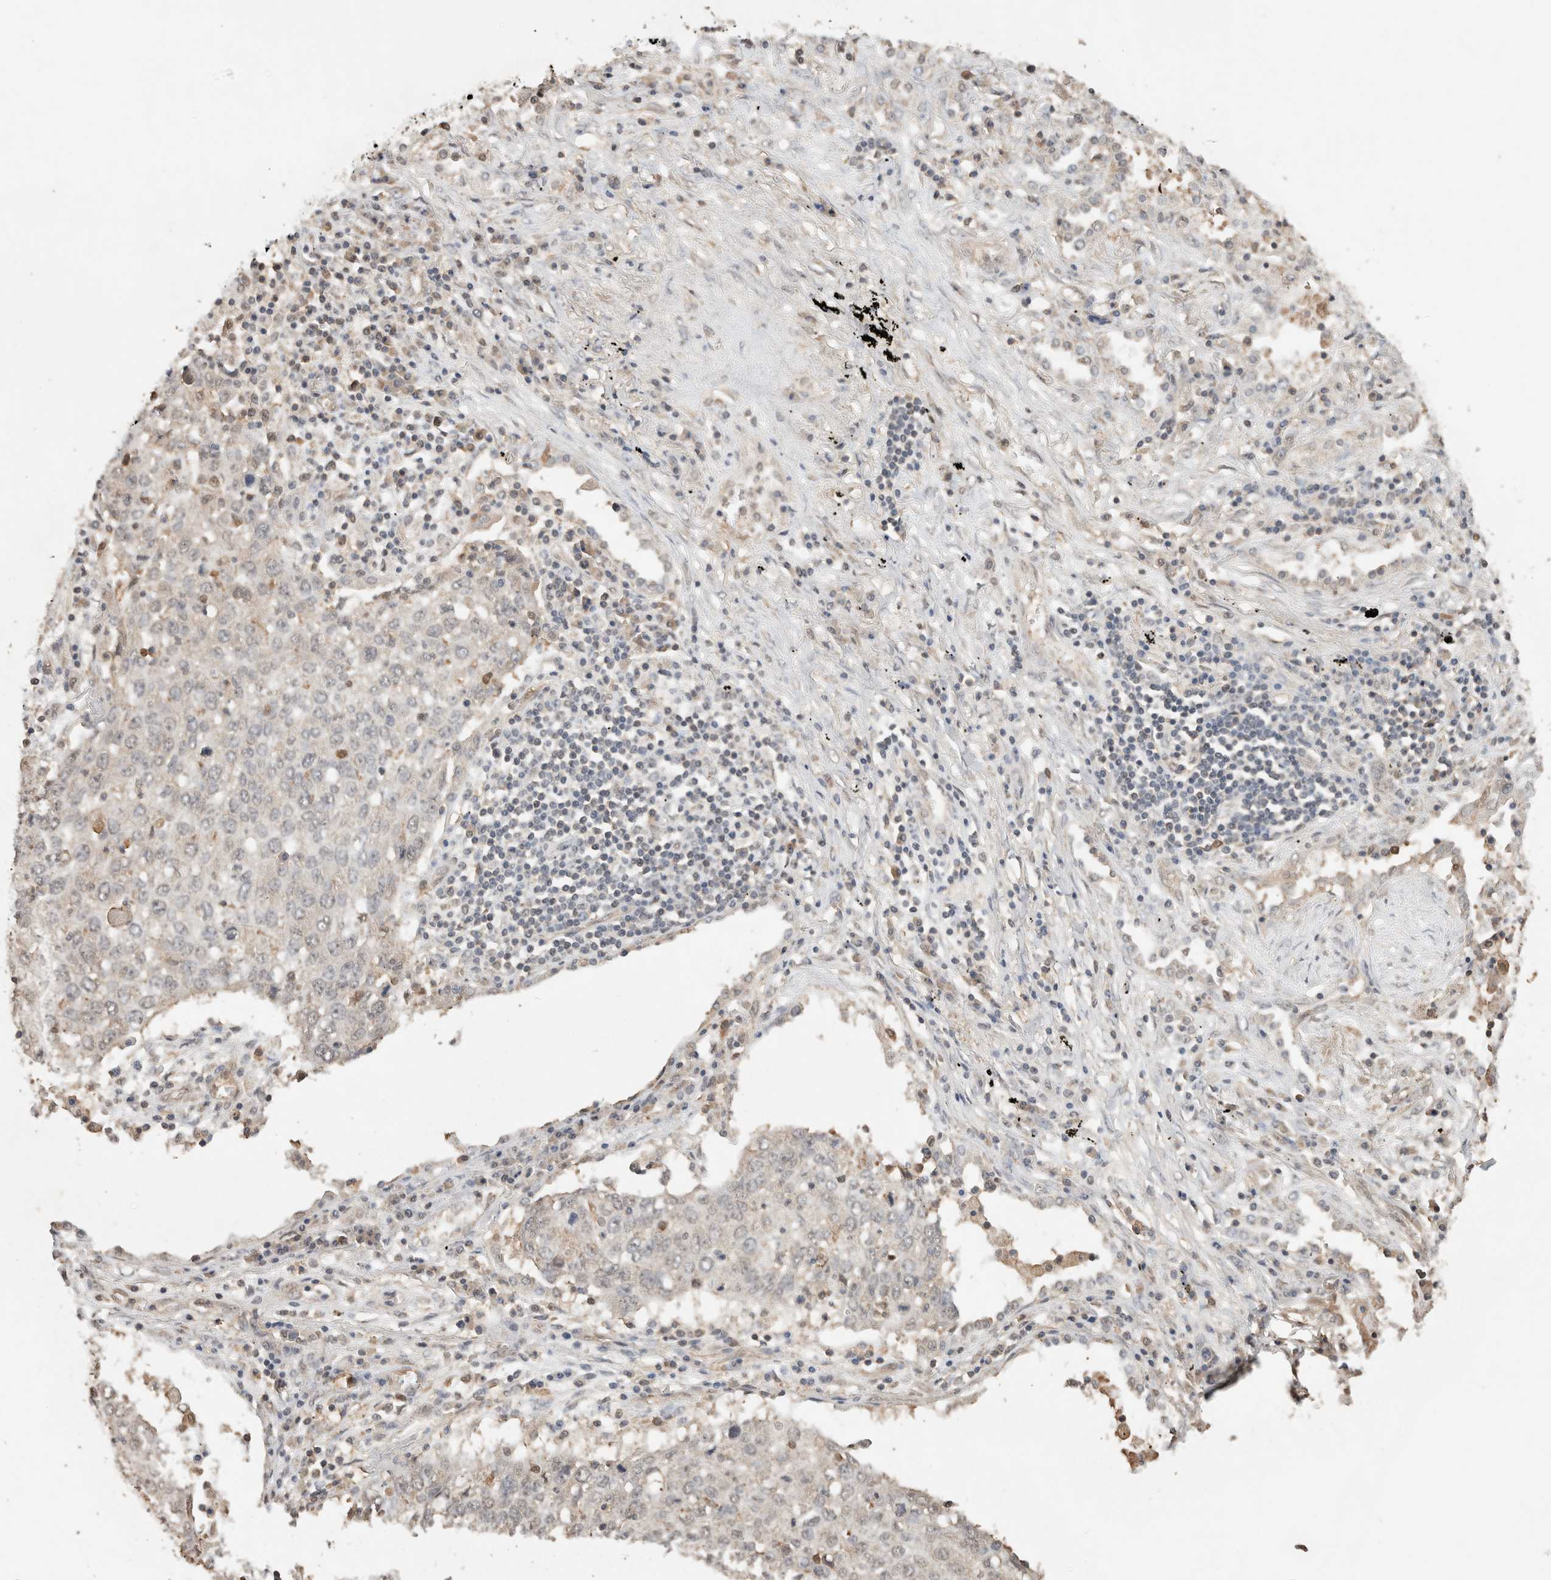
{"staining": {"intensity": "negative", "quantity": "none", "location": "none"}, "tissue": "lung cancer", "cell_type": "Tumor cells", "image_type": "cancer", "snomed": [{"axis": "morphology", "description": "Squamous cell carcinoma, NOS"}, {"axis": "topography", "description": "Lung"}], "caption": "IHC histopathology image of neoplastic tissue: human lung cancer (squamous cell carcinoma) stained with DAB (3,3'-diaminobenzidine) reveals no significant protein staining in tumor cells.", "gene": "YWHAH", "patient": {"sex": "female", "age": 63}}